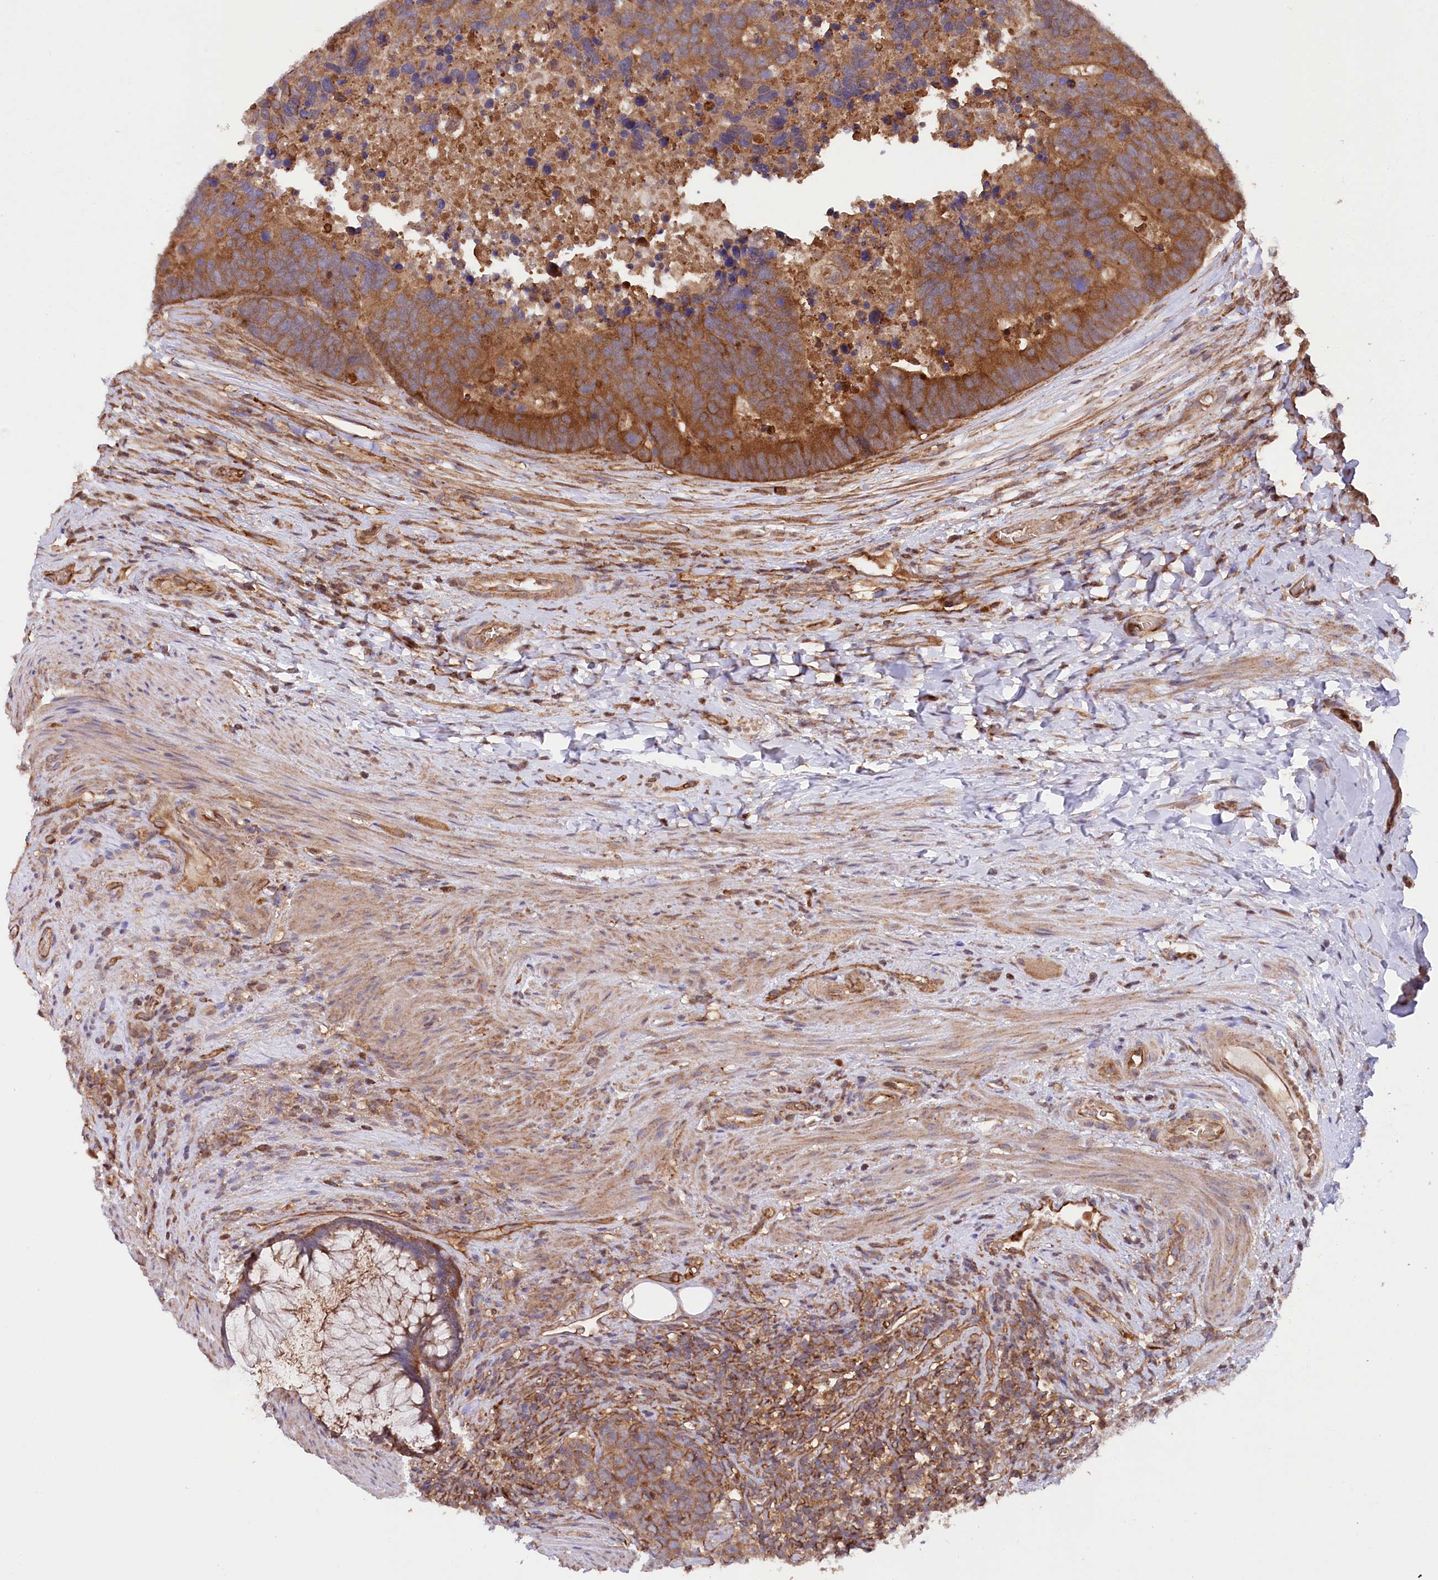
{"staining": {"intensity": "moderate", "quantity": ">75%", "location": "cytoplasmic/membranous"}, "tissue": "rectum", "cell_type": "Glandular cells", "image_type": "normal", "snomed": [{"axis": "morphology", "description": "Normal tissue, NOS"}, {"axis": "topography", "description": "Rectum"}], "caption": "Immunohistochemical staining of benign human rectum shows medium levels of moderate cytoplasmic/membranous positivity in approximately >75% of glandular cells.", "gene": "LSG1", "patient": {"sex": "male", "age": 51}}